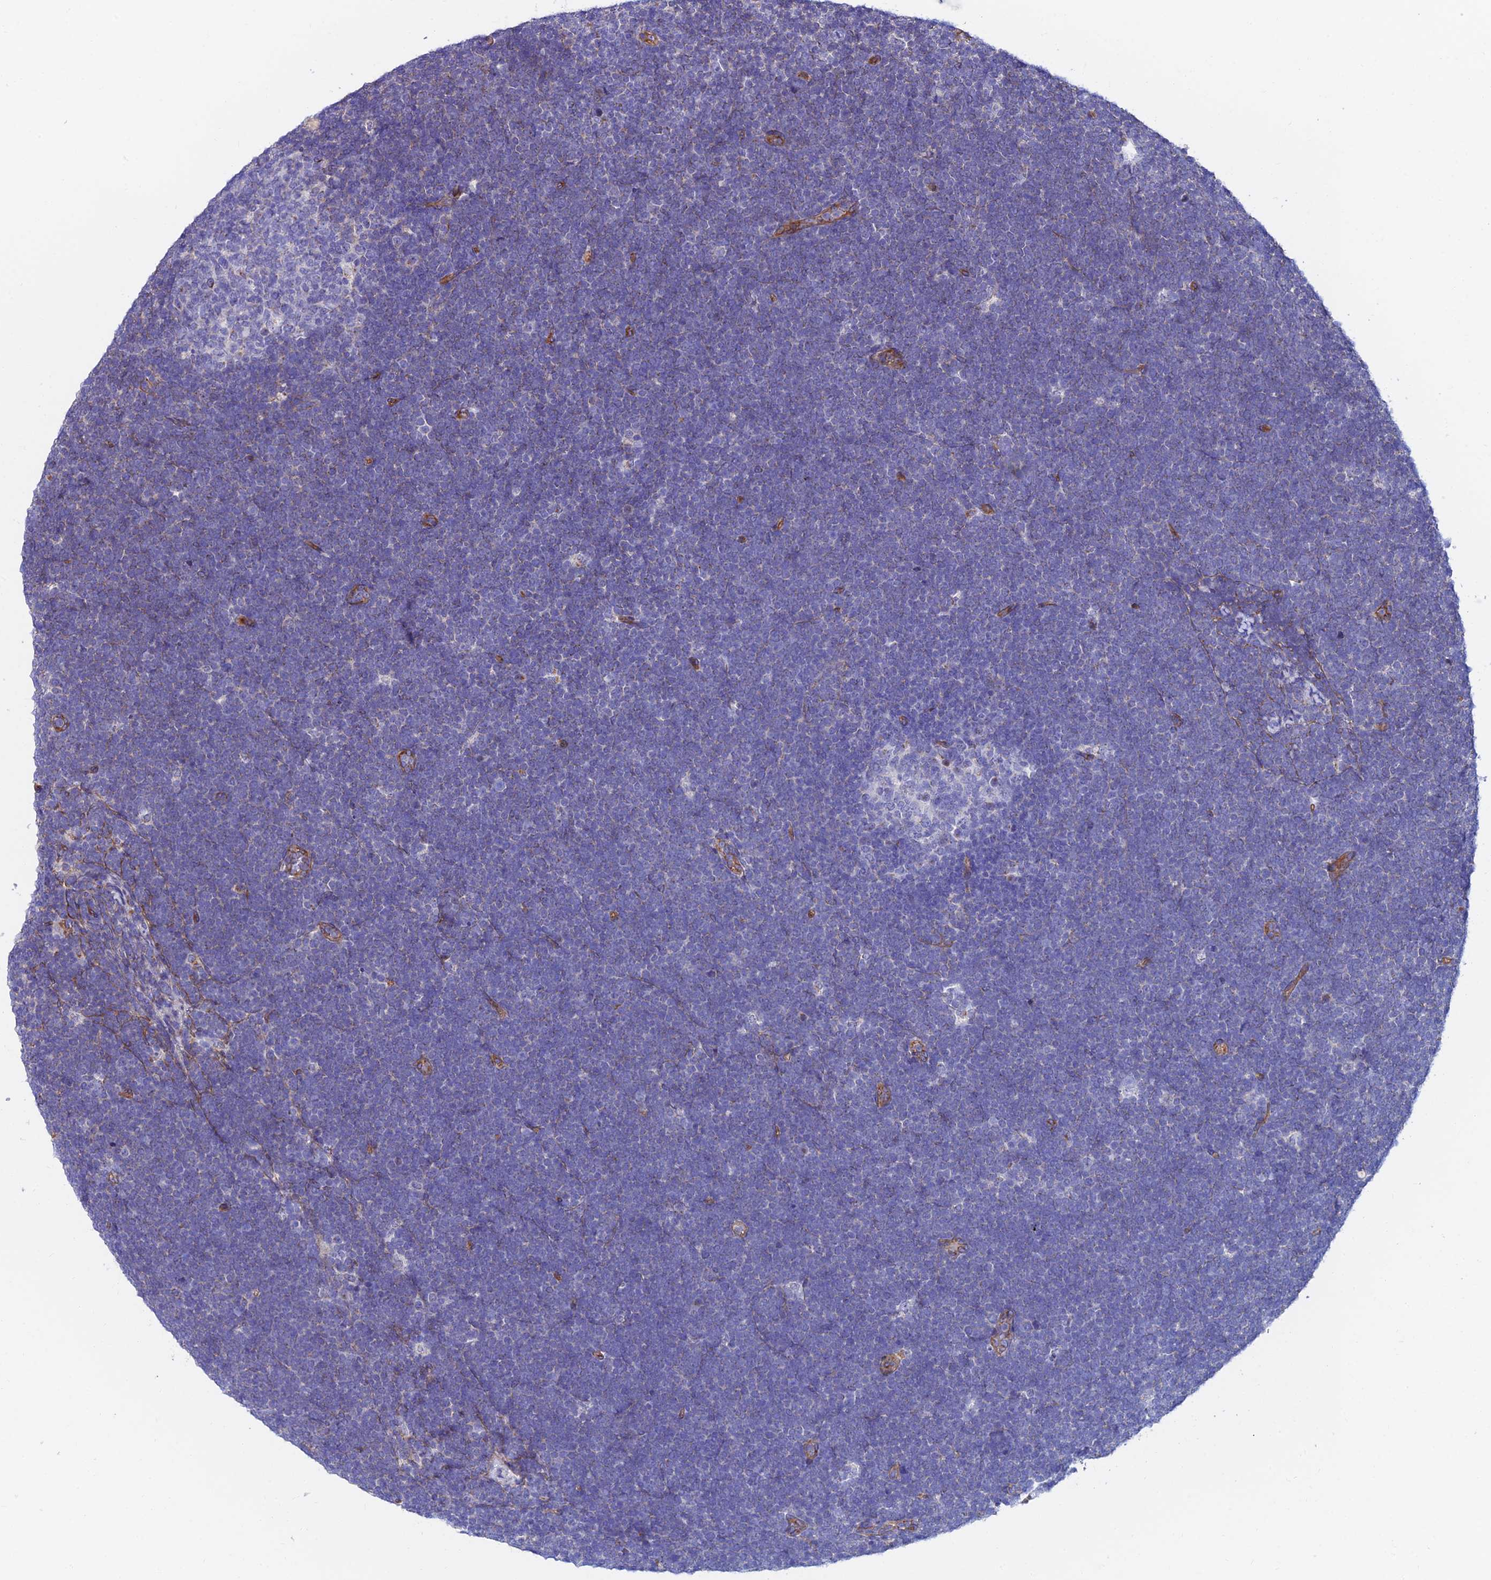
{"staining": {"intensity": "negative", "quantity": "none", "location": "none"}, "tissue": "lymphoma", "cell_type": "Tumor cells", "image_type": "cancer", "snomed": [{"axis": "morphology", "description": "Malignant lymphoma, non-Hodgkin's type, High grade"}, {"axis": "topography", "description": "Lymph node"}], "caption": "The histopathology image reveals no significant positivity in tumor cells of lymphoma. (DAB immunohistochemistry (IHC) visualized using brightfield microscopy, high magnification).", "gene": "ADGRF3", "patient": {"sex": "male", "age": 13}}